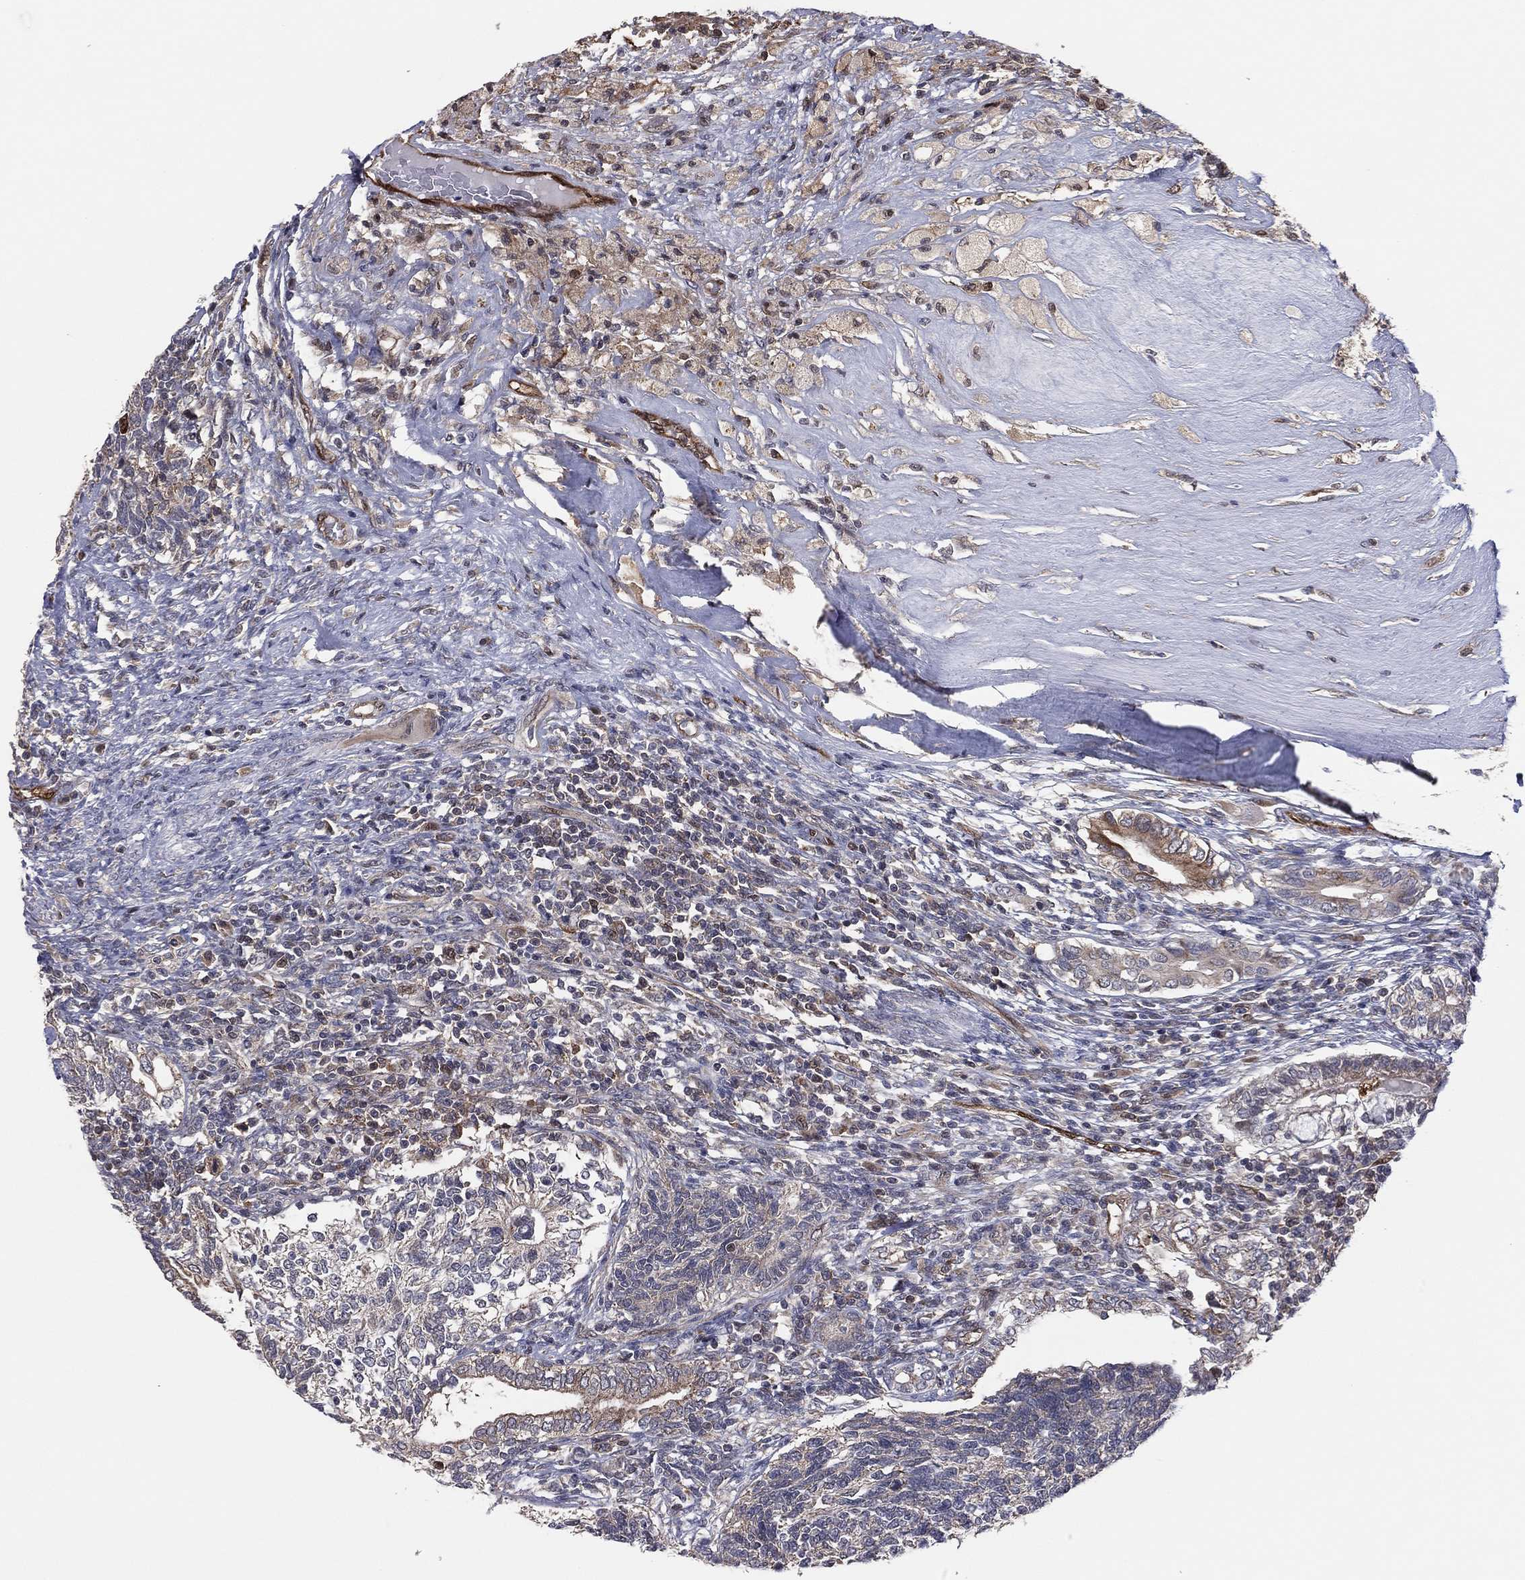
{"staining": {"intensity": "moderate", "quantity": "25%-75%", "location": "cytoplasmic/membranous"}, "tissue": "testis cancer", "cell_type": "Tumor cells", "image_type": "cancer", "snomed": [{"axis": "morphology", "description": "Seminoma, NOS"}, {"axis": "morphology", "description": "Carcinoma, Embryonal, NOS"}, {"axis": "topography", "description": "Testis"}], "caption": "A photomicrograph of human testis cancer stained for a protein displays moderate cytoplasmic/membranous brown staining in tumor cells.", "gene": "SNCG", "patient": {"sex": "male", "age": 41}}